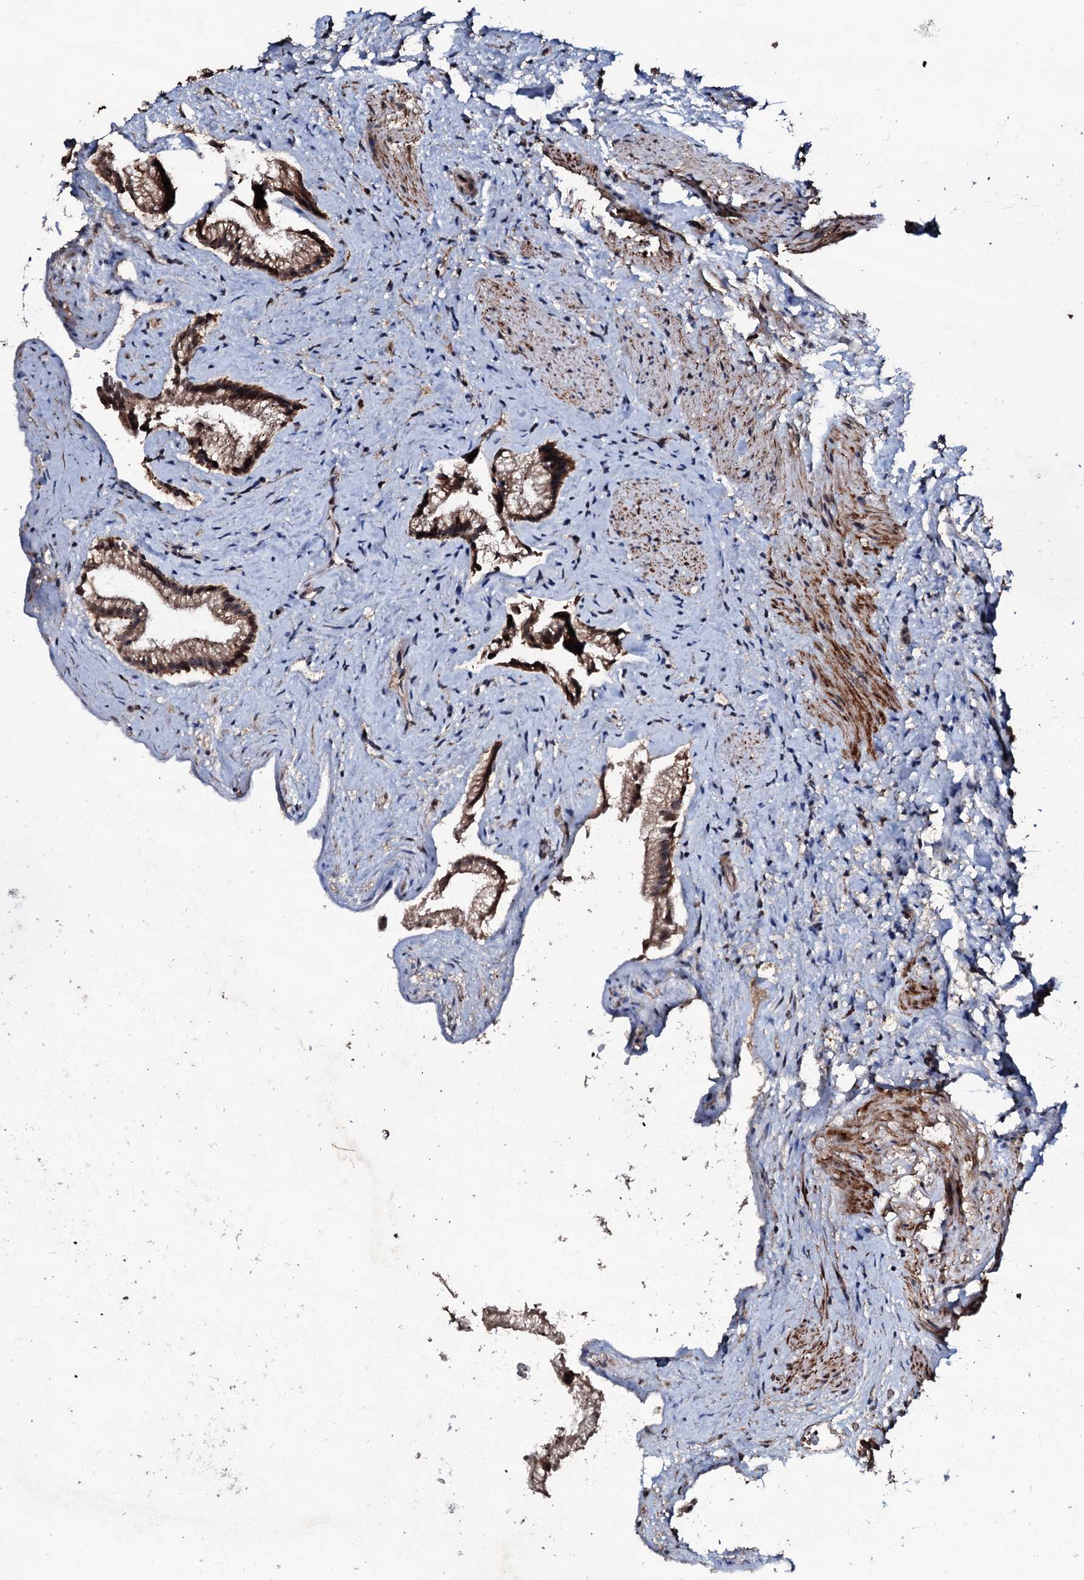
{"staining": {"intensity": "moderate", "quantity": ">75%", "location": "cytoplasmic/membranous,nuclear"}, "tissue": "gallbladder", "cell_type": "Glandular cells", "image_type": "normal", "snomed": [{"axis": "morphology", "description": "Normal tissue, NOS"}, {"axis": "morphology", "description": "Inflammation, NOS"}, {"axis": "topography", "description": "Gallbladder"}], "caption": "Gallbladder stained with a protein marker demonstrates moderate staining in glandular cells.", "gene": "SUPT7L", "patient": {"sex": "male", "age": 51}}